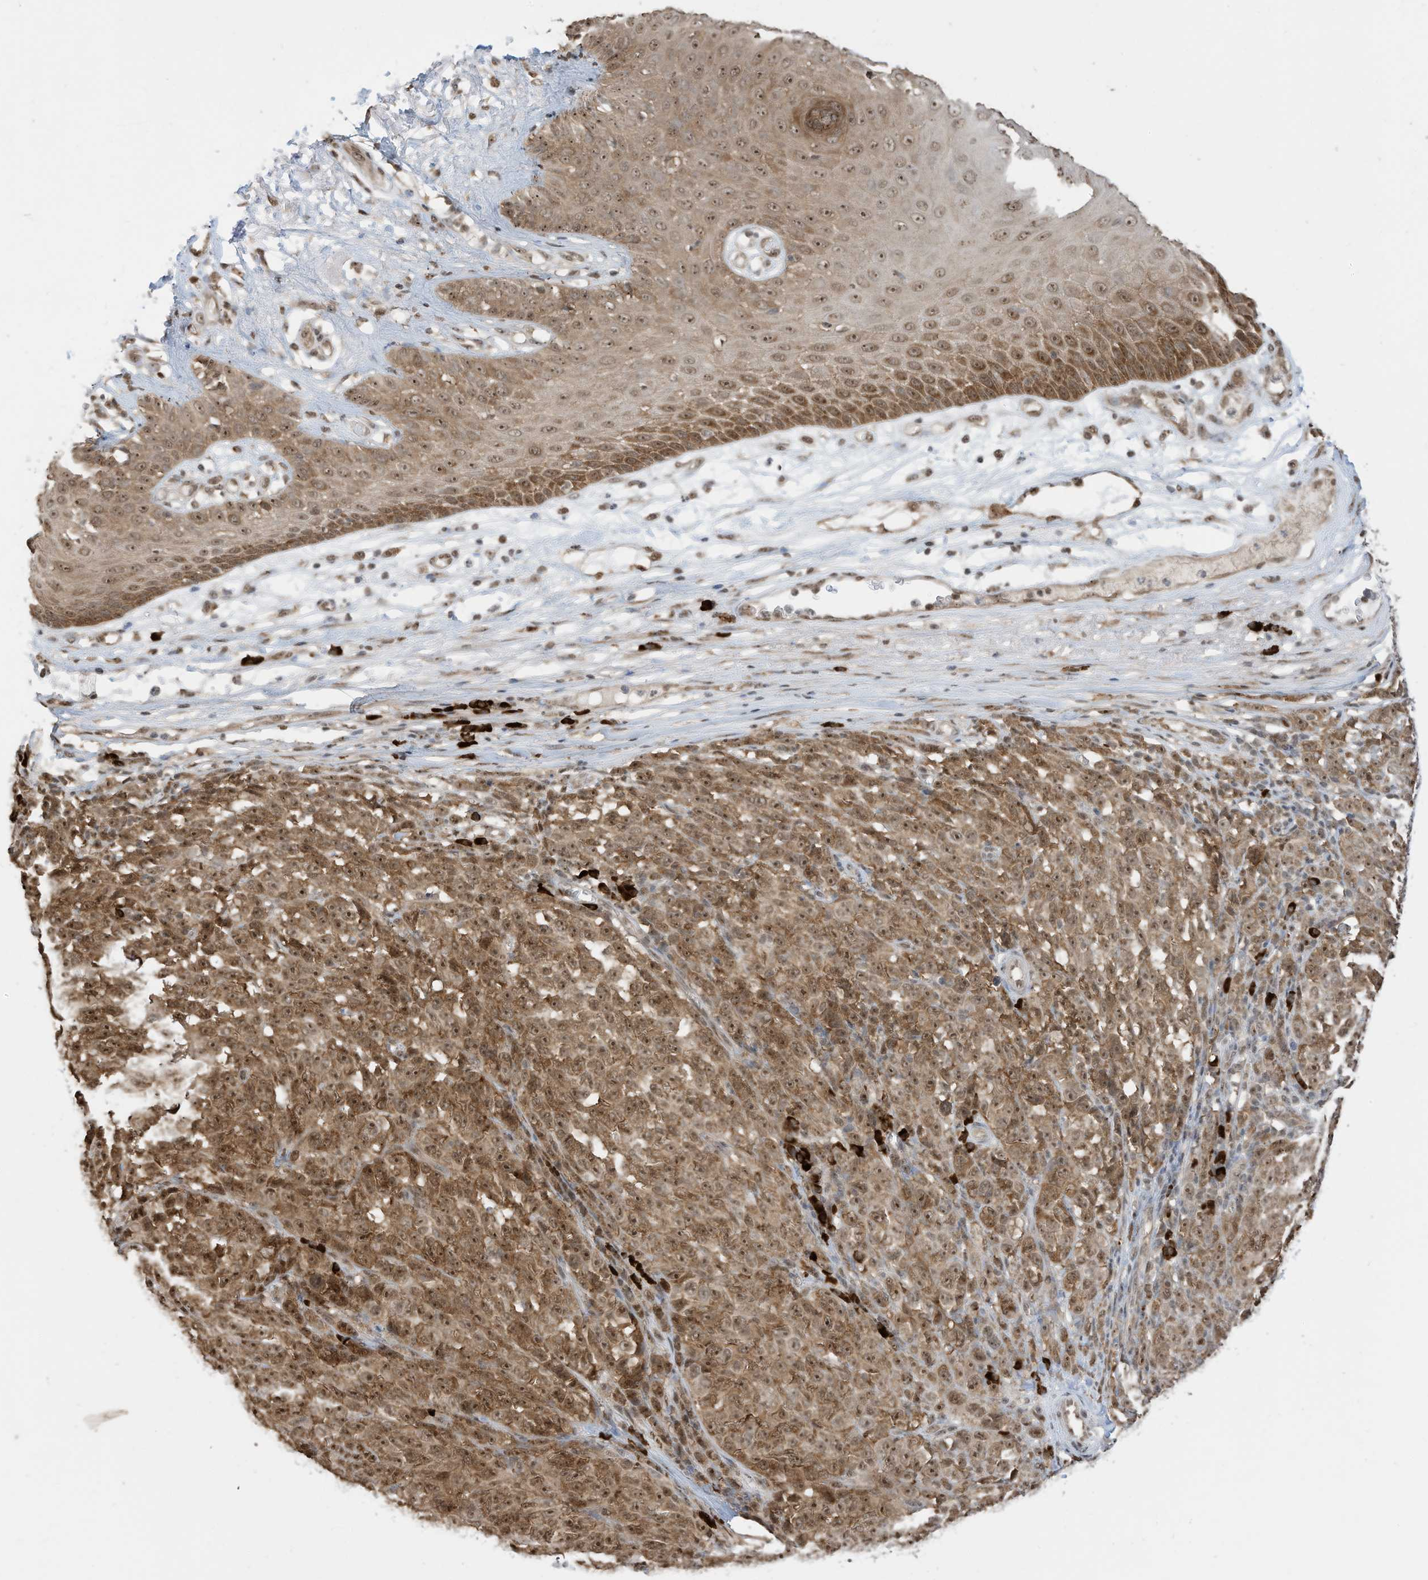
{"staining": {"intensity": "moderate", "quantity": ">75%", "location": "cytoplasmic/membranous,nuclear"}, "tissue": "melanoma", "cell_type": "Tumor cells", "image_type": "cancer", "snomed": [{"axis": "morphology", "description": "Malignant melanoma, NOS"}, {"axis": "topography", "description": "Skin"}], "caption": "This is a histology image of immunohistochemistry staining of malignant melanoma, which shows moderate staining in the cytoplasmic/membranous and nuclear of tumor cells.", "gene": "ZNF195", "patient": {"sex": "female", "age": 82}}